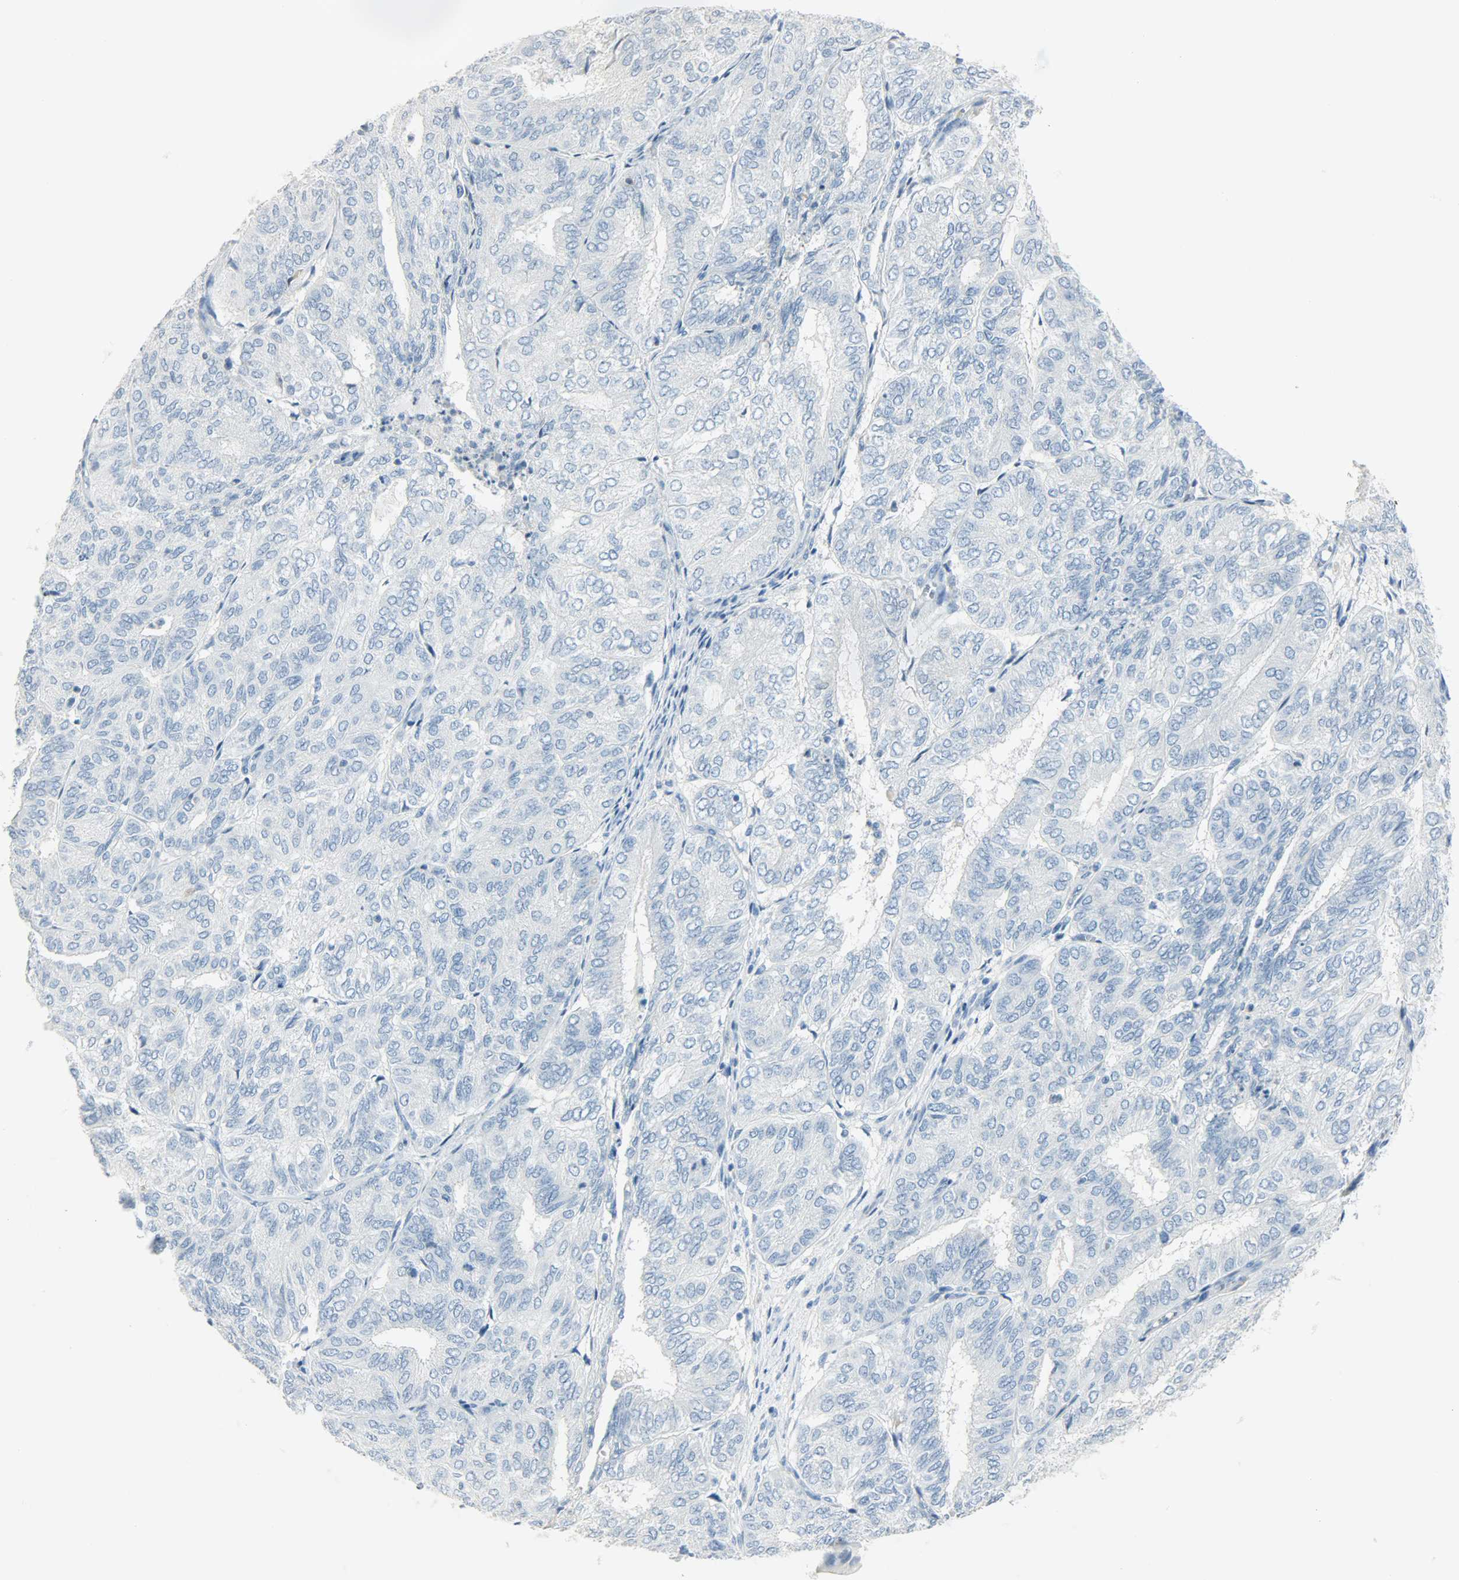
{"staining": {"intensity": "negative", "quantity": "none", "location": "none"}, "tissue": "endometrial cancer", "cell_type": "Tumor cells", "image_type": "cancer", "snomed": [{"axis": "morphology", "description": "Adenocarcinoma, NOS"}, {"axis": "topography", "description": "Uterus"}], "caption": "The micrograph exhibits no significant expression in tumor cells of endometrial cancer (adenocarcinoma).", "gene": "PTPN6", "patient": {"sex": "female", "age": 60}}